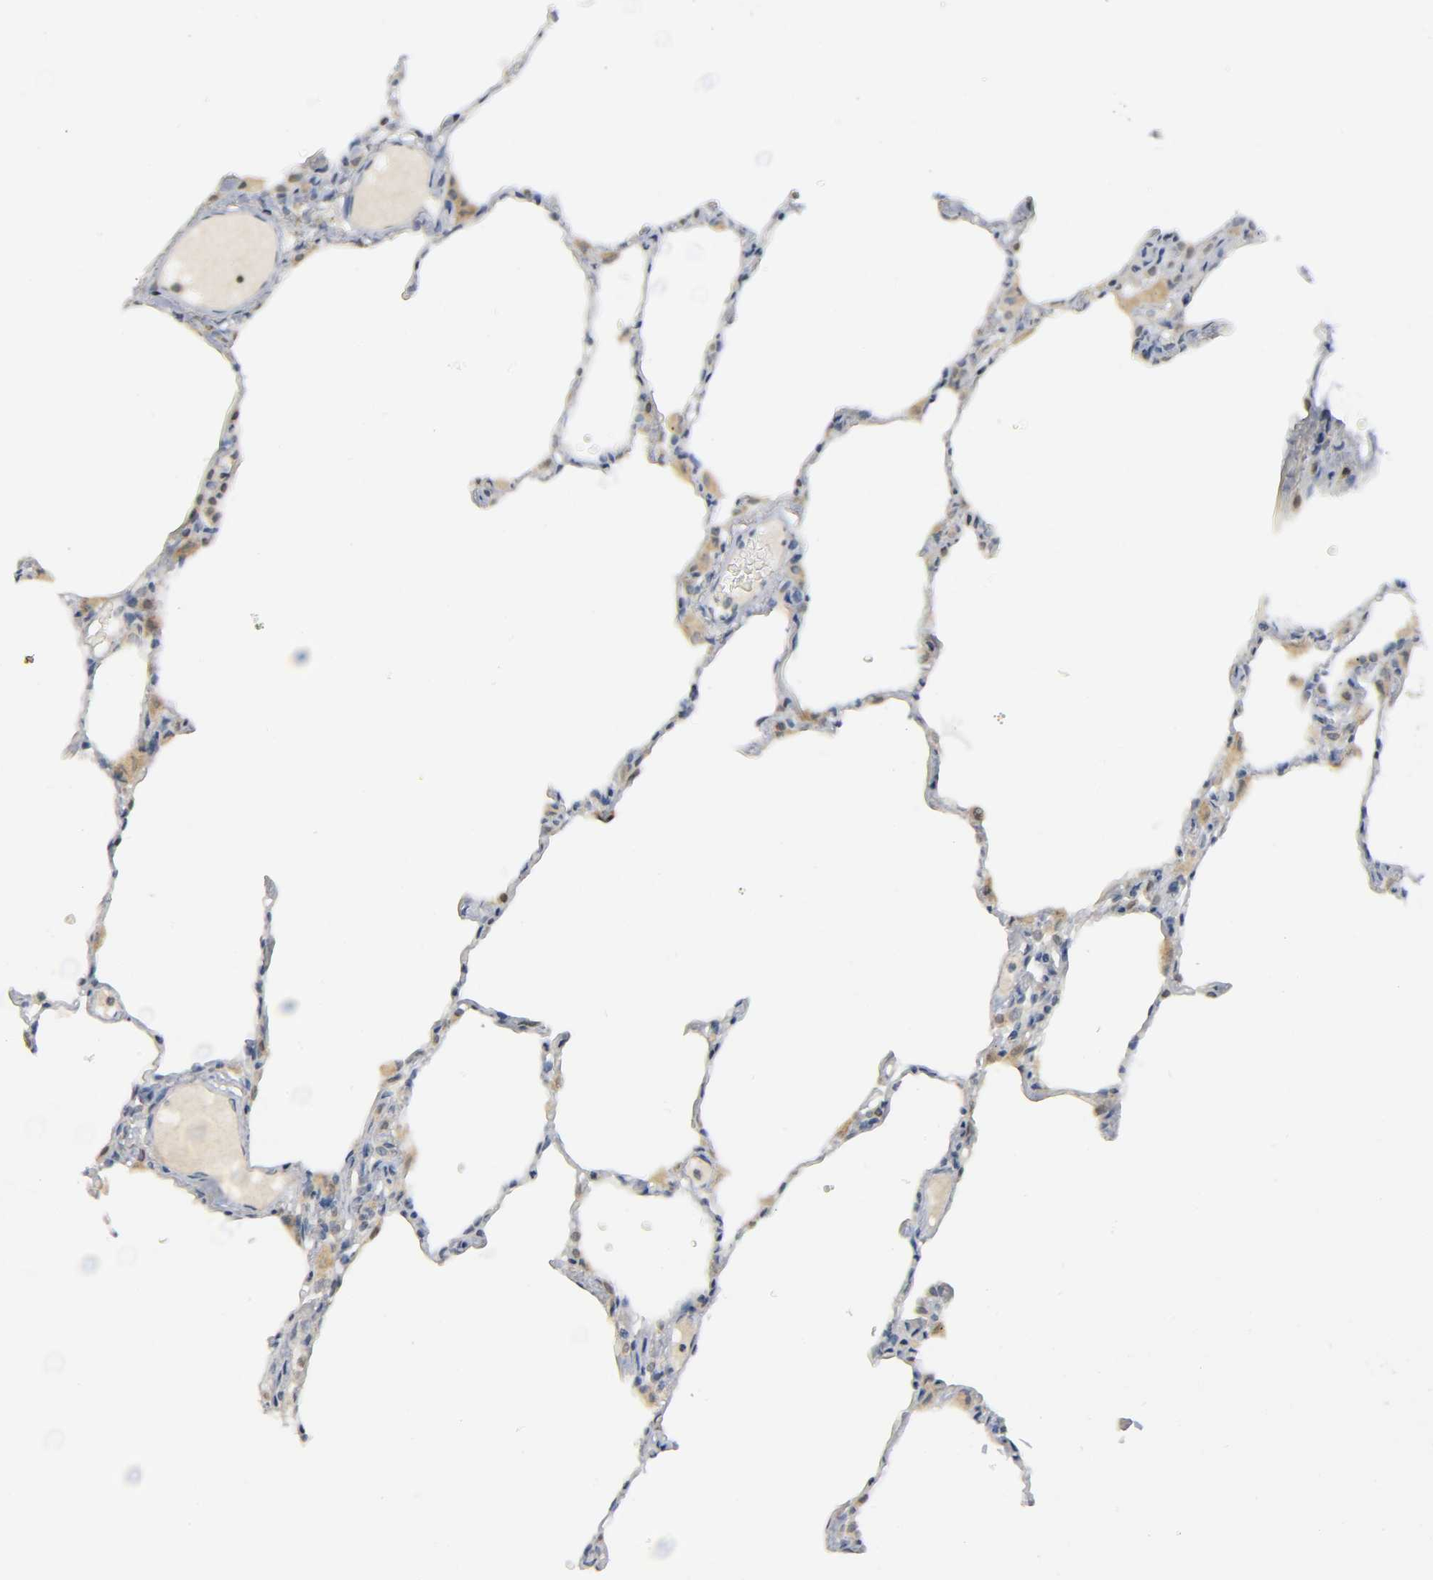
{"staining": {"intensity": "moderate", "quantity": "<25%", "location": "cytoplasmic/membranous,nuclear"}, "tissue": "lung", "cell_type": "Alveolar cells", "image_type": "normal", "snomed": [{"axis": "morphology", "description": "Normal tissue, NOS"}, {"axis": "topography", "description": "Lung"}], "caption": "An IHC histopathology image of normal tissue is shown. Protein staining in brown labels moderate cytoplasmic/membranous,nuclear positivity in lung within alveolar cells. (Stains: DAB in brown, nuclei in blue, Microscopy: brightfield microscopy at high magnification).", "gene": "MAPK8", "patient": {"sex": "female", "age": 49}}